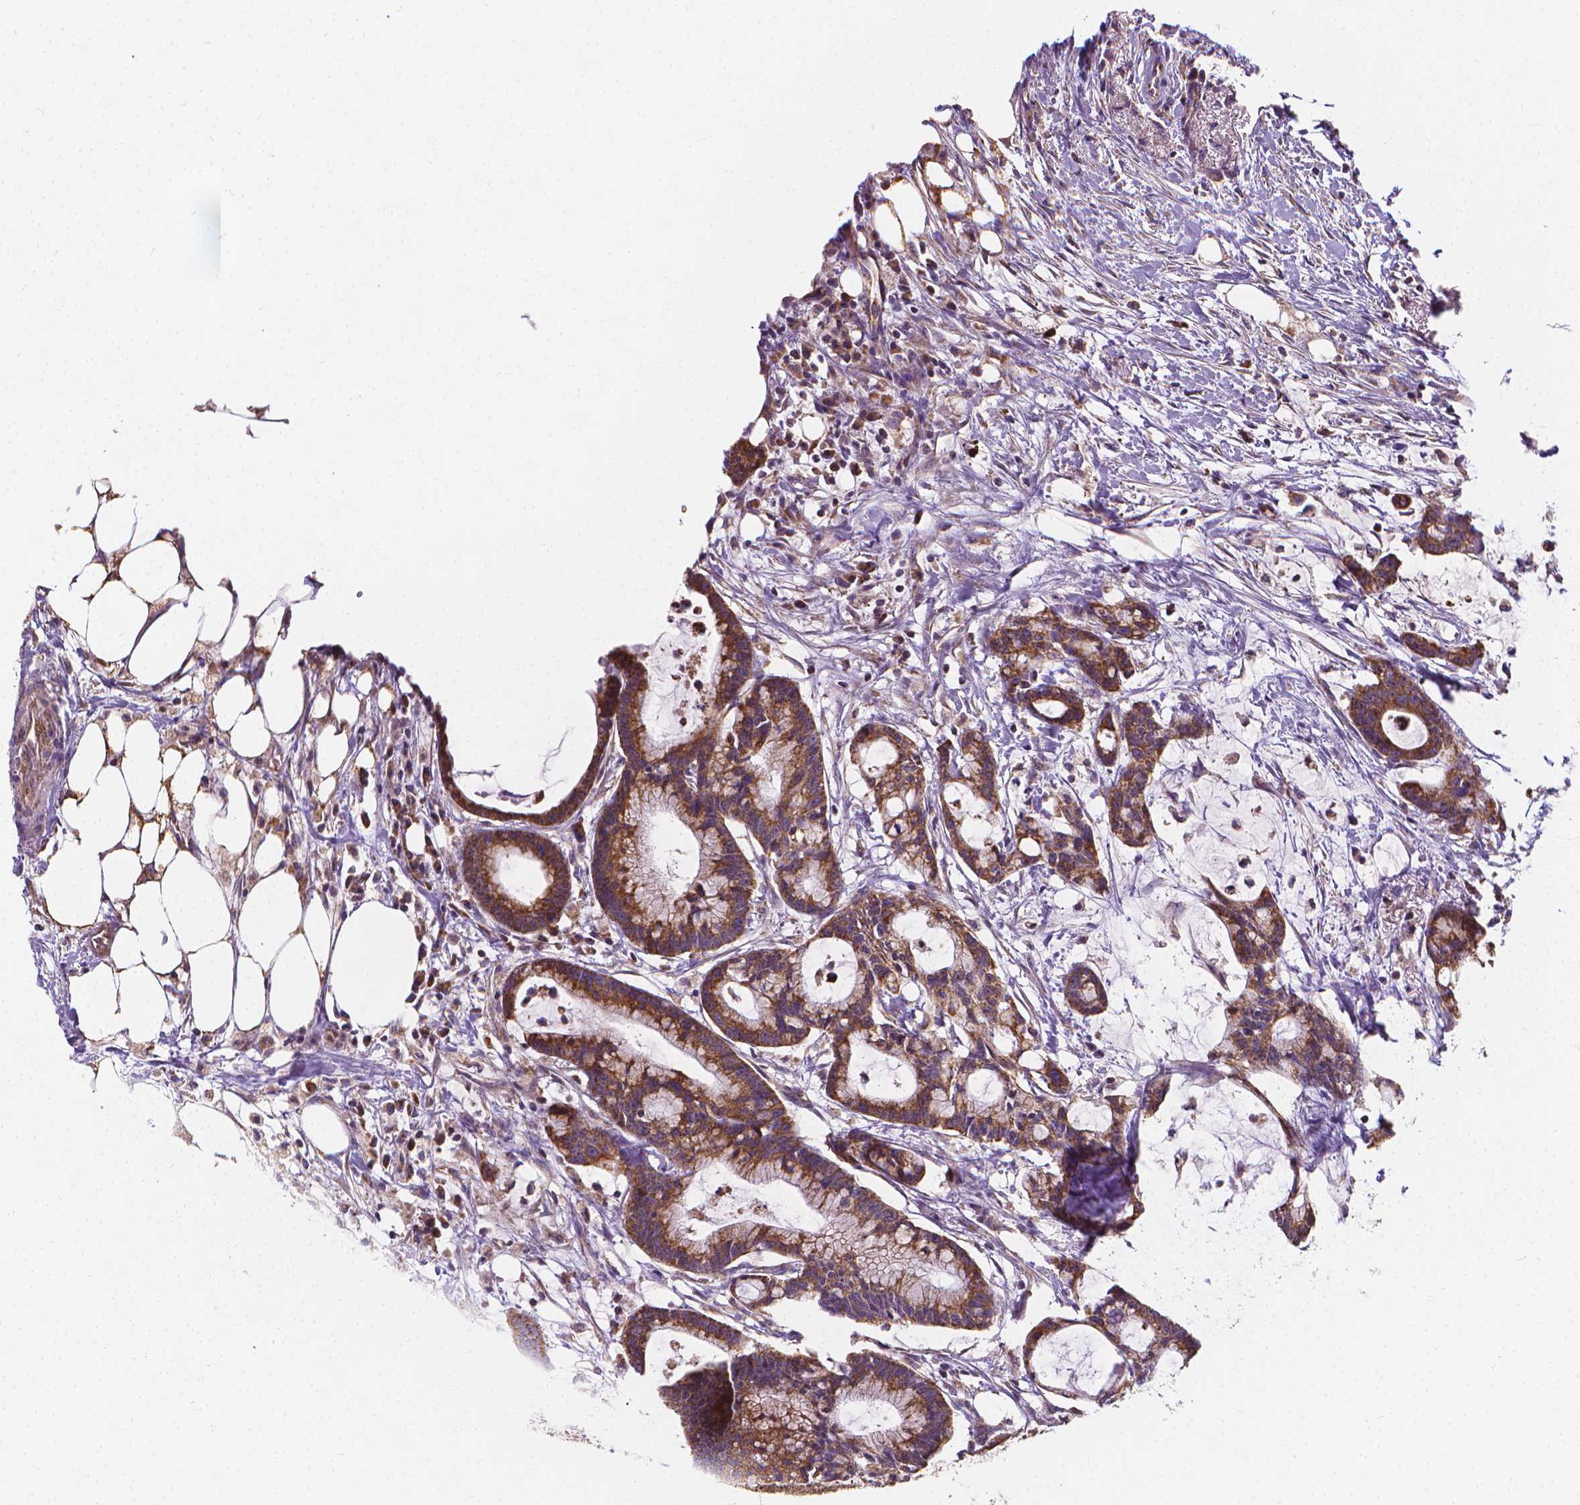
{"staining": {"intensity": "moderate", "quantity": ">75%", "location": "cytoplasmic/membranous"}, "tissue": "colorectal cancer", "cell_type": "Tumor cells", "image_type": "cancer", "snomed": [{"axis": "morphology", "description": "Adenocarcinoma, NOS"}, {"axis": "topography", "description": "Colon"}], "caption": "Protein staining exhibits moderate cytoplasmic/membranous staining in approximately >75% of tumor cells in adenocarcinoma (colorectal).", "gene": "SNCAIP", "patient": {"sex": "female", "age": 78}}